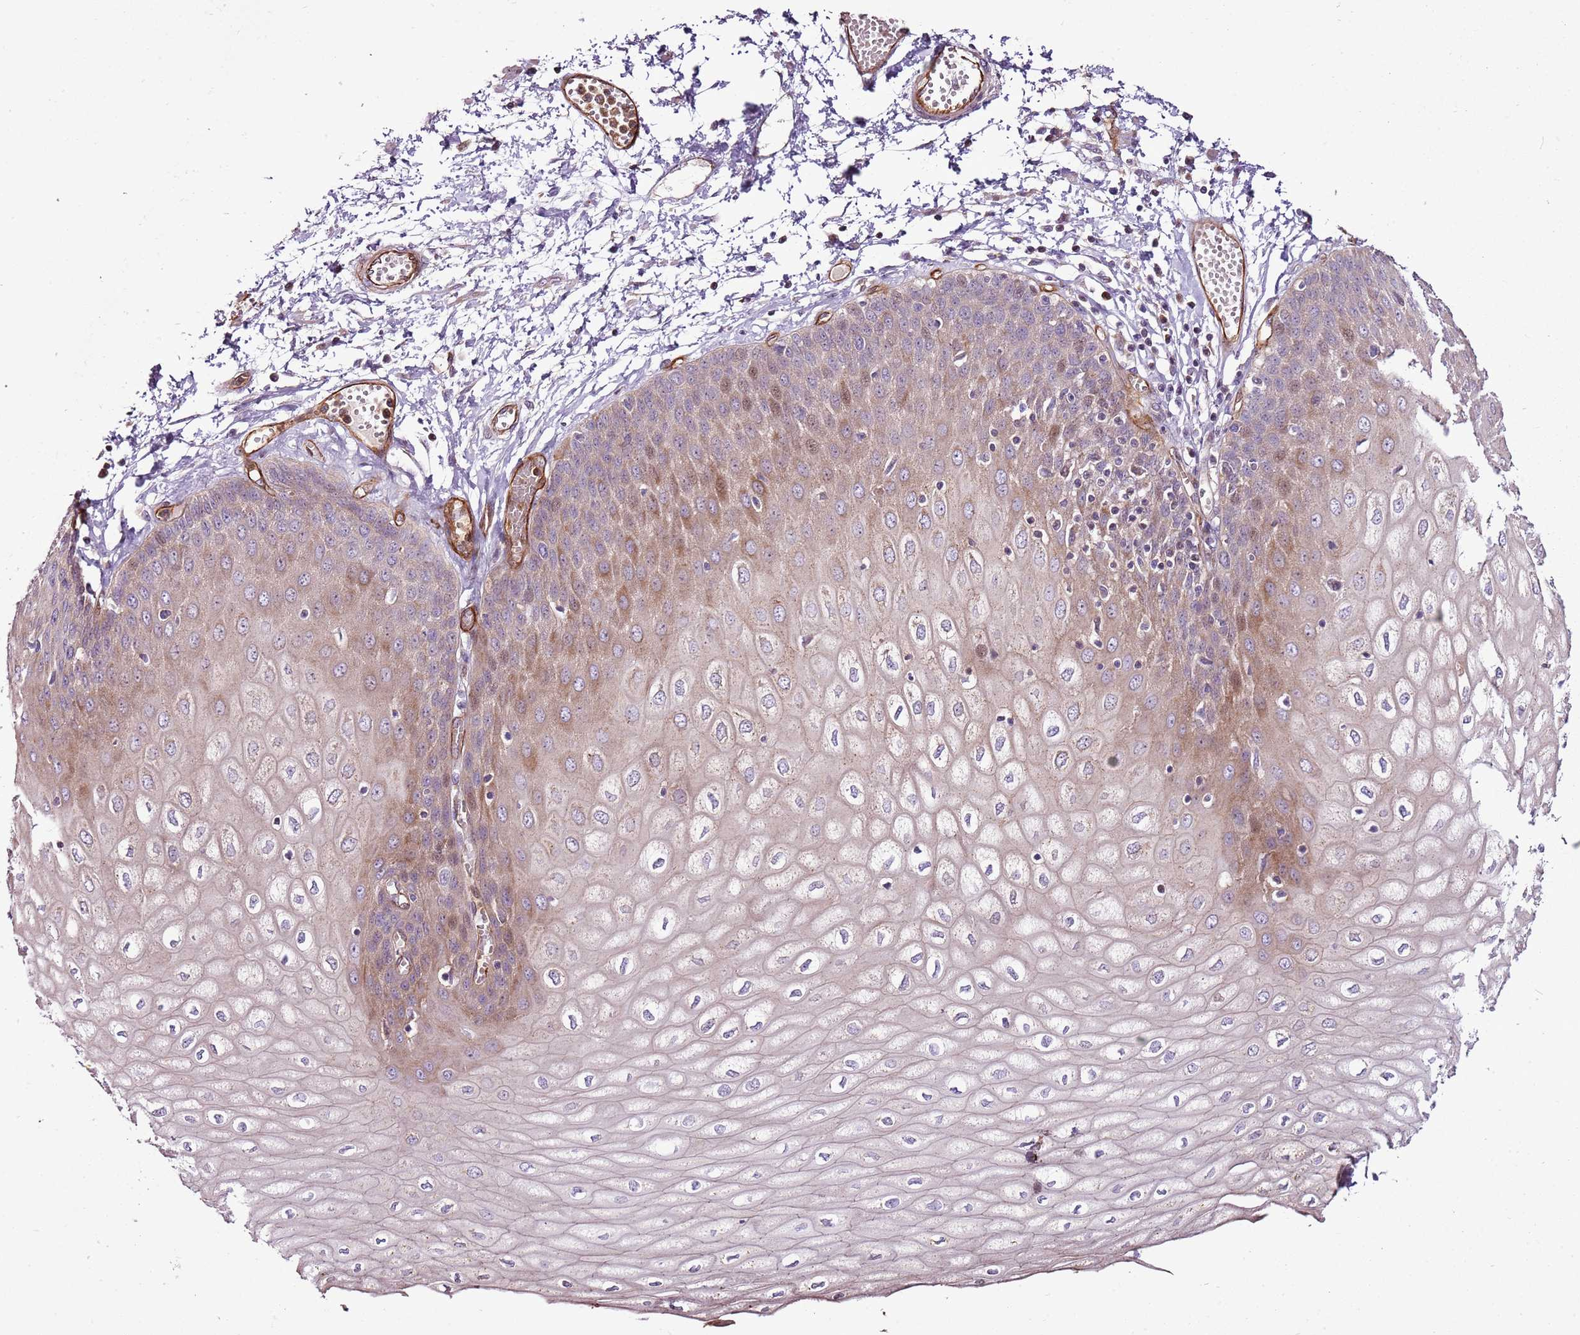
{"staining": {"intensity": "moderate", "quantity": "25%-75%", "location": "cytoplasmic/membranous,nuclear"}, "tissue": "esophagus", "cell_type": "Squamous epithelial cells", "image_type": "normal", "snomed": [{"axis": "morphology", "description": "Normal tissue, NOS"}, {"axis": "topography", "description": "Esophagus"}], "caption": "Immunohistochemistry (IHC) (DAB (3,3'-diaminobenzidine)) staining of unremarkable esophagus demonstrates moderate cytoplasmic/membranous,nuclear protein expression in approximately 25%-75% of squamous epithelial cells.", "gene": "ZNF827", "patient": {"sex": "male", "age": 60}}